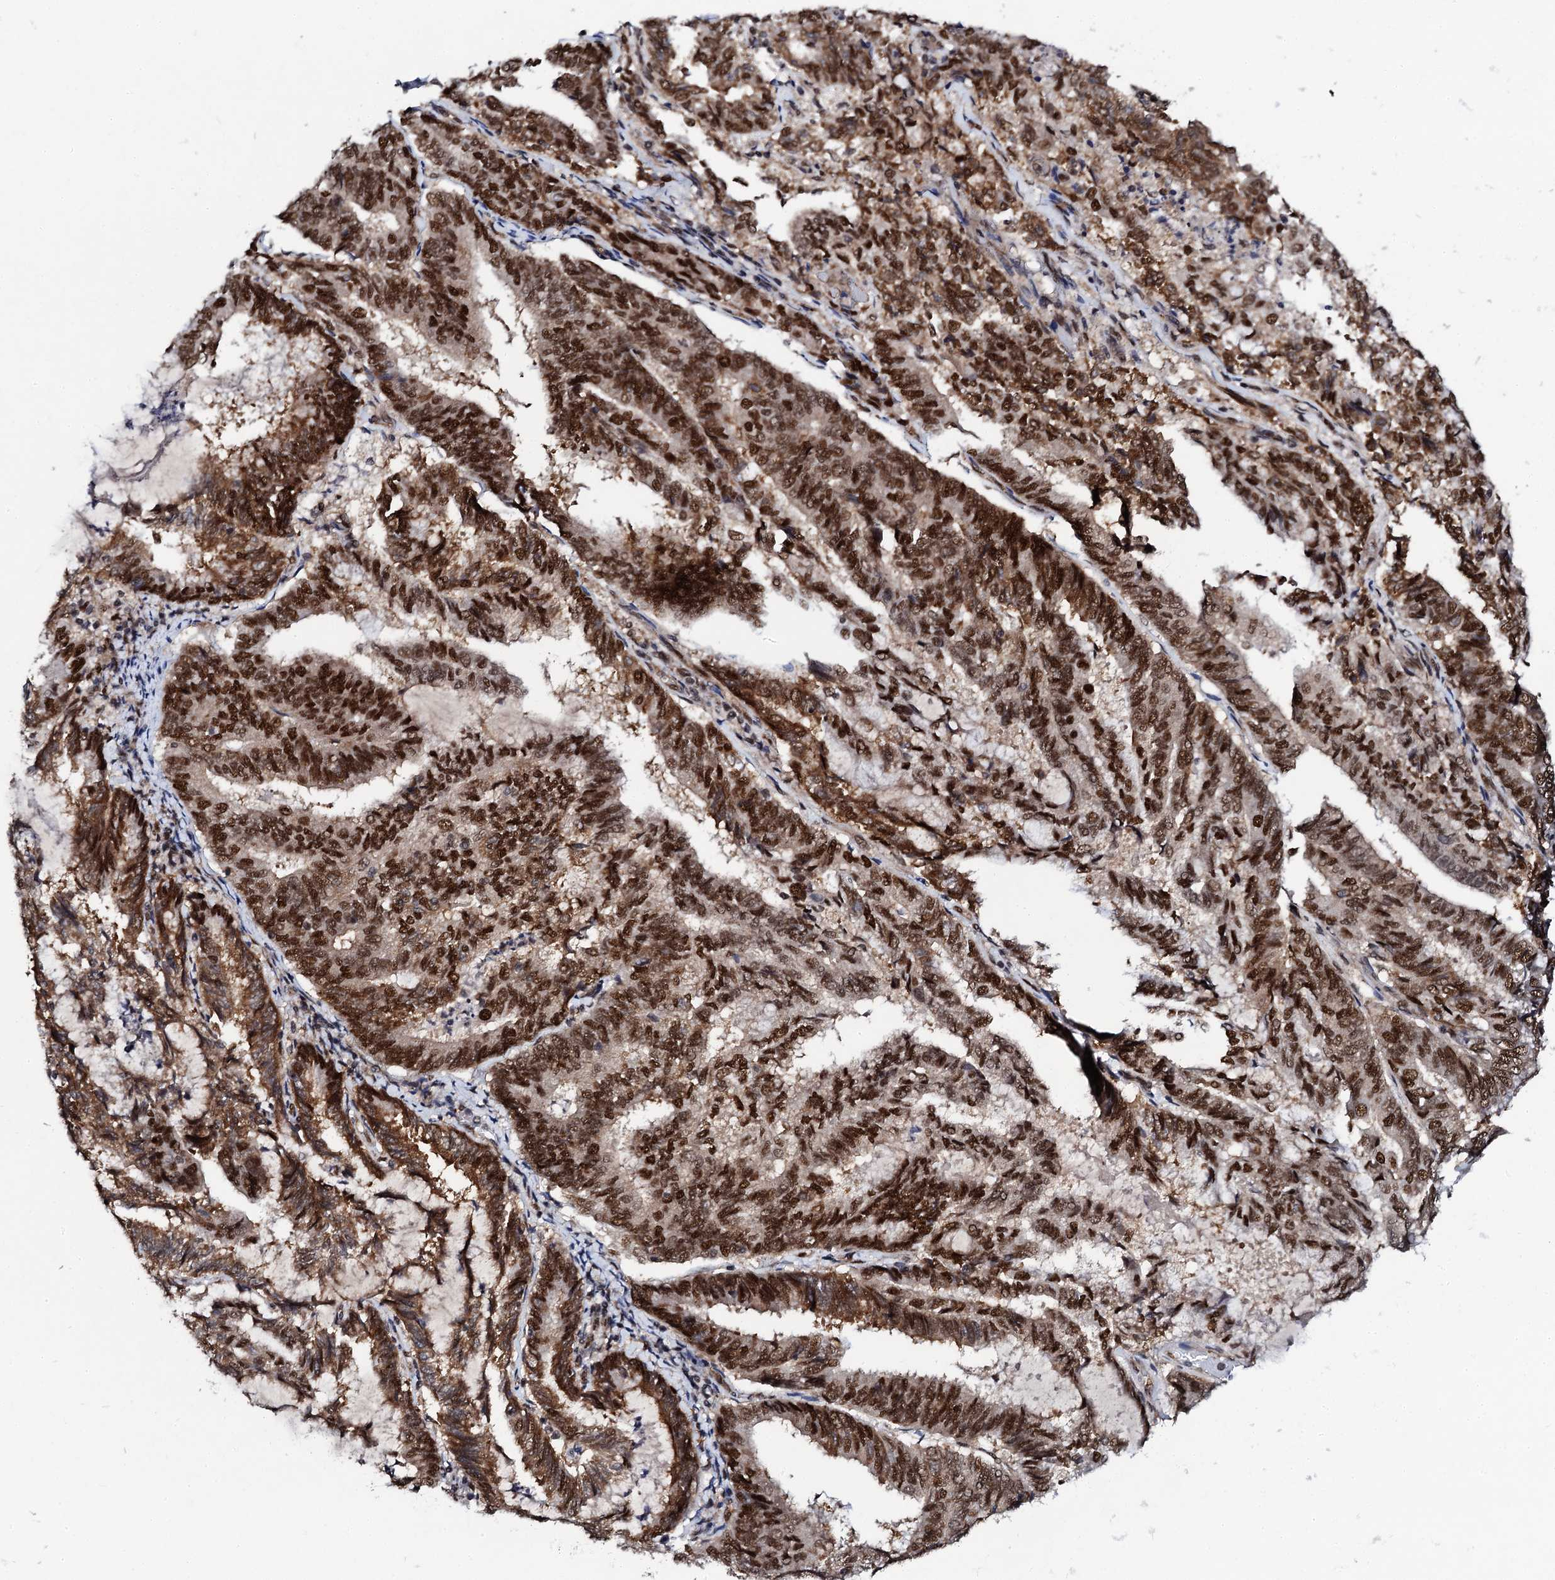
{"staining": {"intensity": "strong", "quantity": ">75%", "location": "nuclear"}, "tissue": "endometrial cancer", "cell_type": "Tumor cells", "image_type": "cancer", "snomed": [{"axis": "morphology", "description": "Adenocarcinoma, NOS"}, {"axis": "topography", "description": "Endometrium"}], "caption": "Immunohistochemistry (DAB (3,3'-diaminobenzidine)) staining of endometrial adenocarcinoma exhibits strong nuclear protein staining in approximately >75% of tumor cells.", "gene": "CSTF3", "patient": {"sex": "female", "age": 80}}